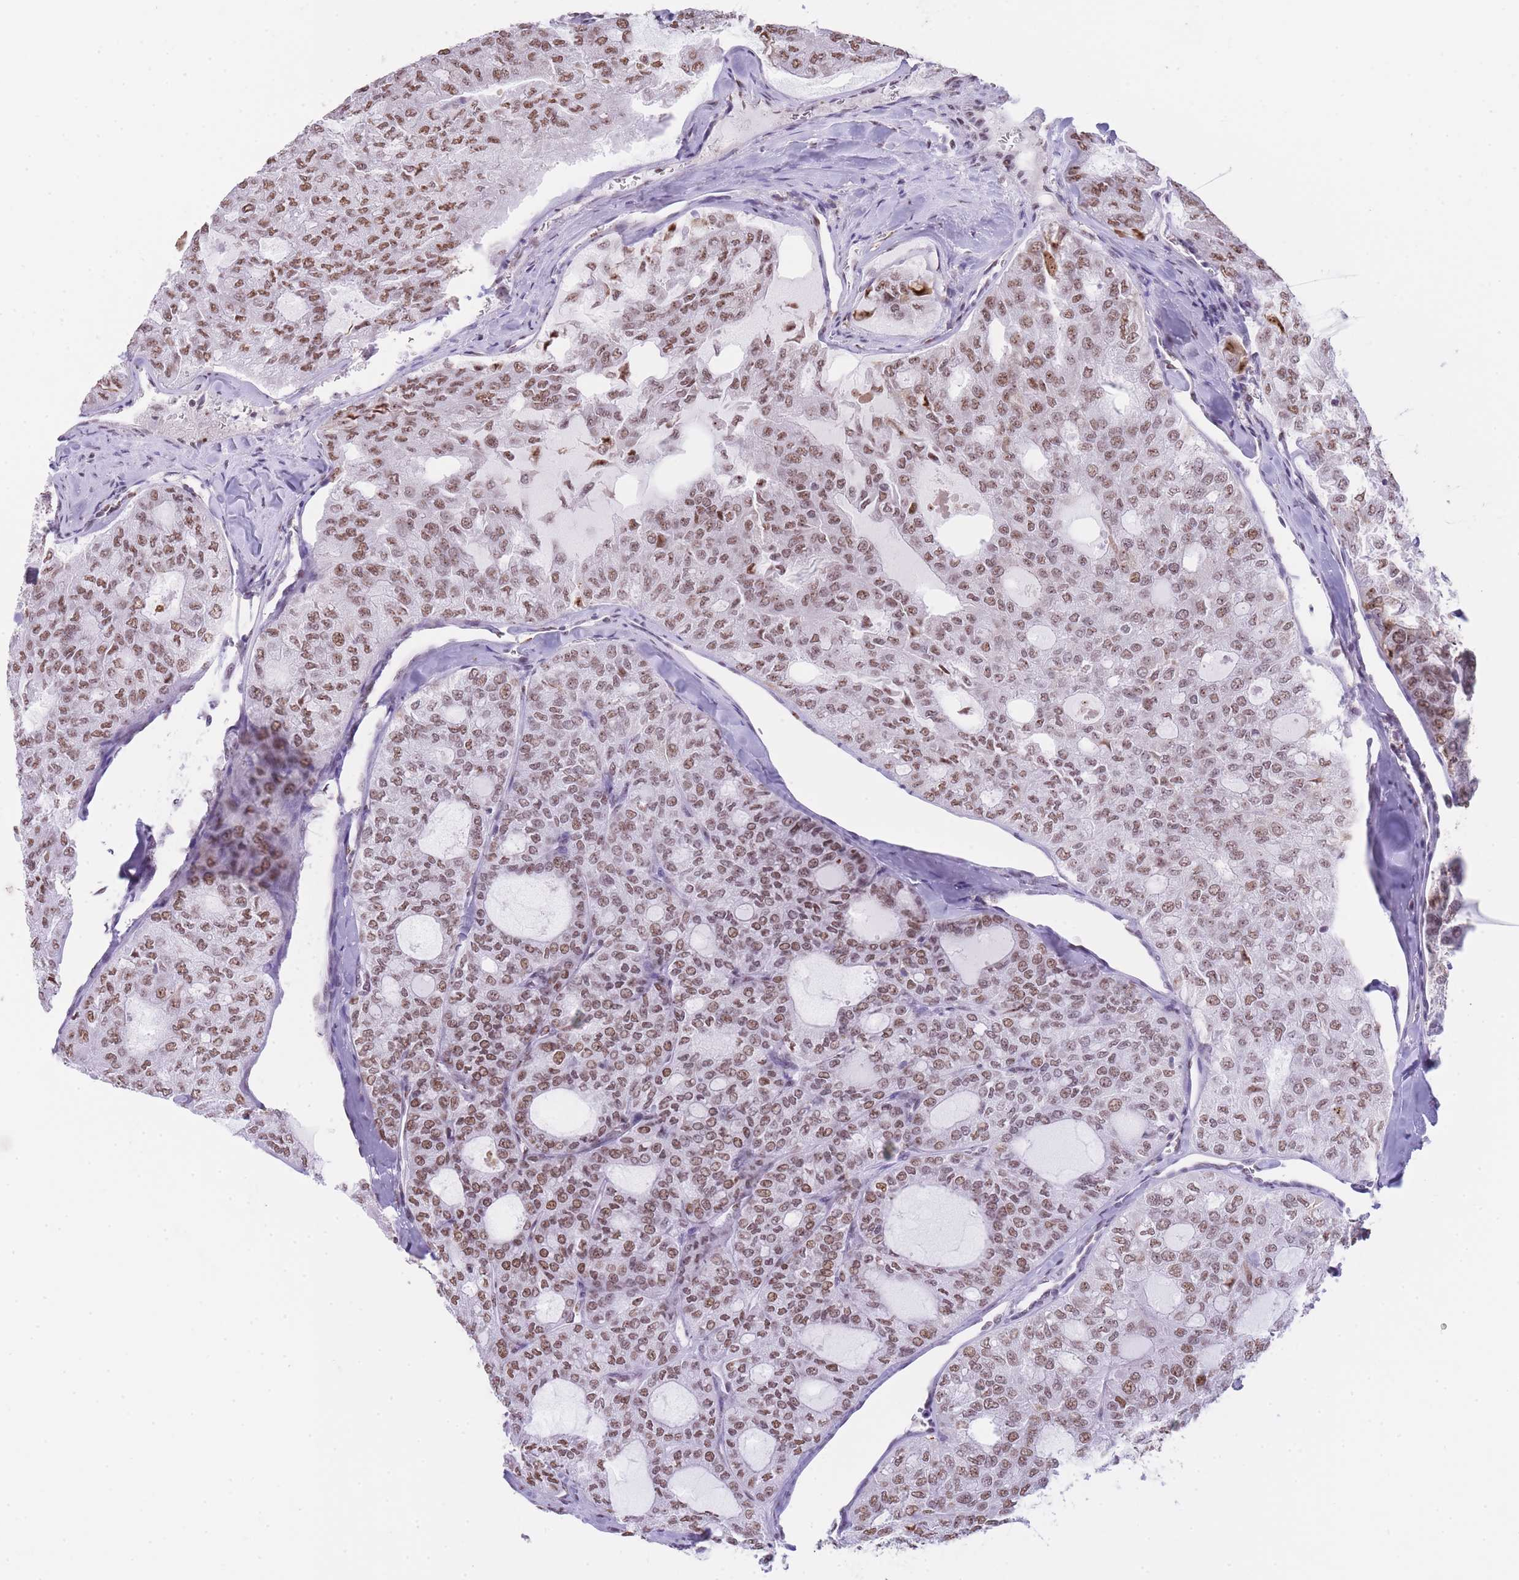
{"staining": {"intensity": "moderate", "quantity": ">75%", "location": "nuclear"}, "tissue": "thyroid cancer", "cell_type": "Tumor cells", "image_type": "cancer", "snomed": [{"axis": "morphology", "description": "Follicular adenoma carcinoma, NOS"}, {"axis": "topography", "description": "Thyroid gland"}], "caption": "Protein expression analysis of thyroid cancer shows moderate nuclear staining in approximately >75% of tumor cells.", "gene": "EVC2", "patient": {"sex": "male", "age": 75}}